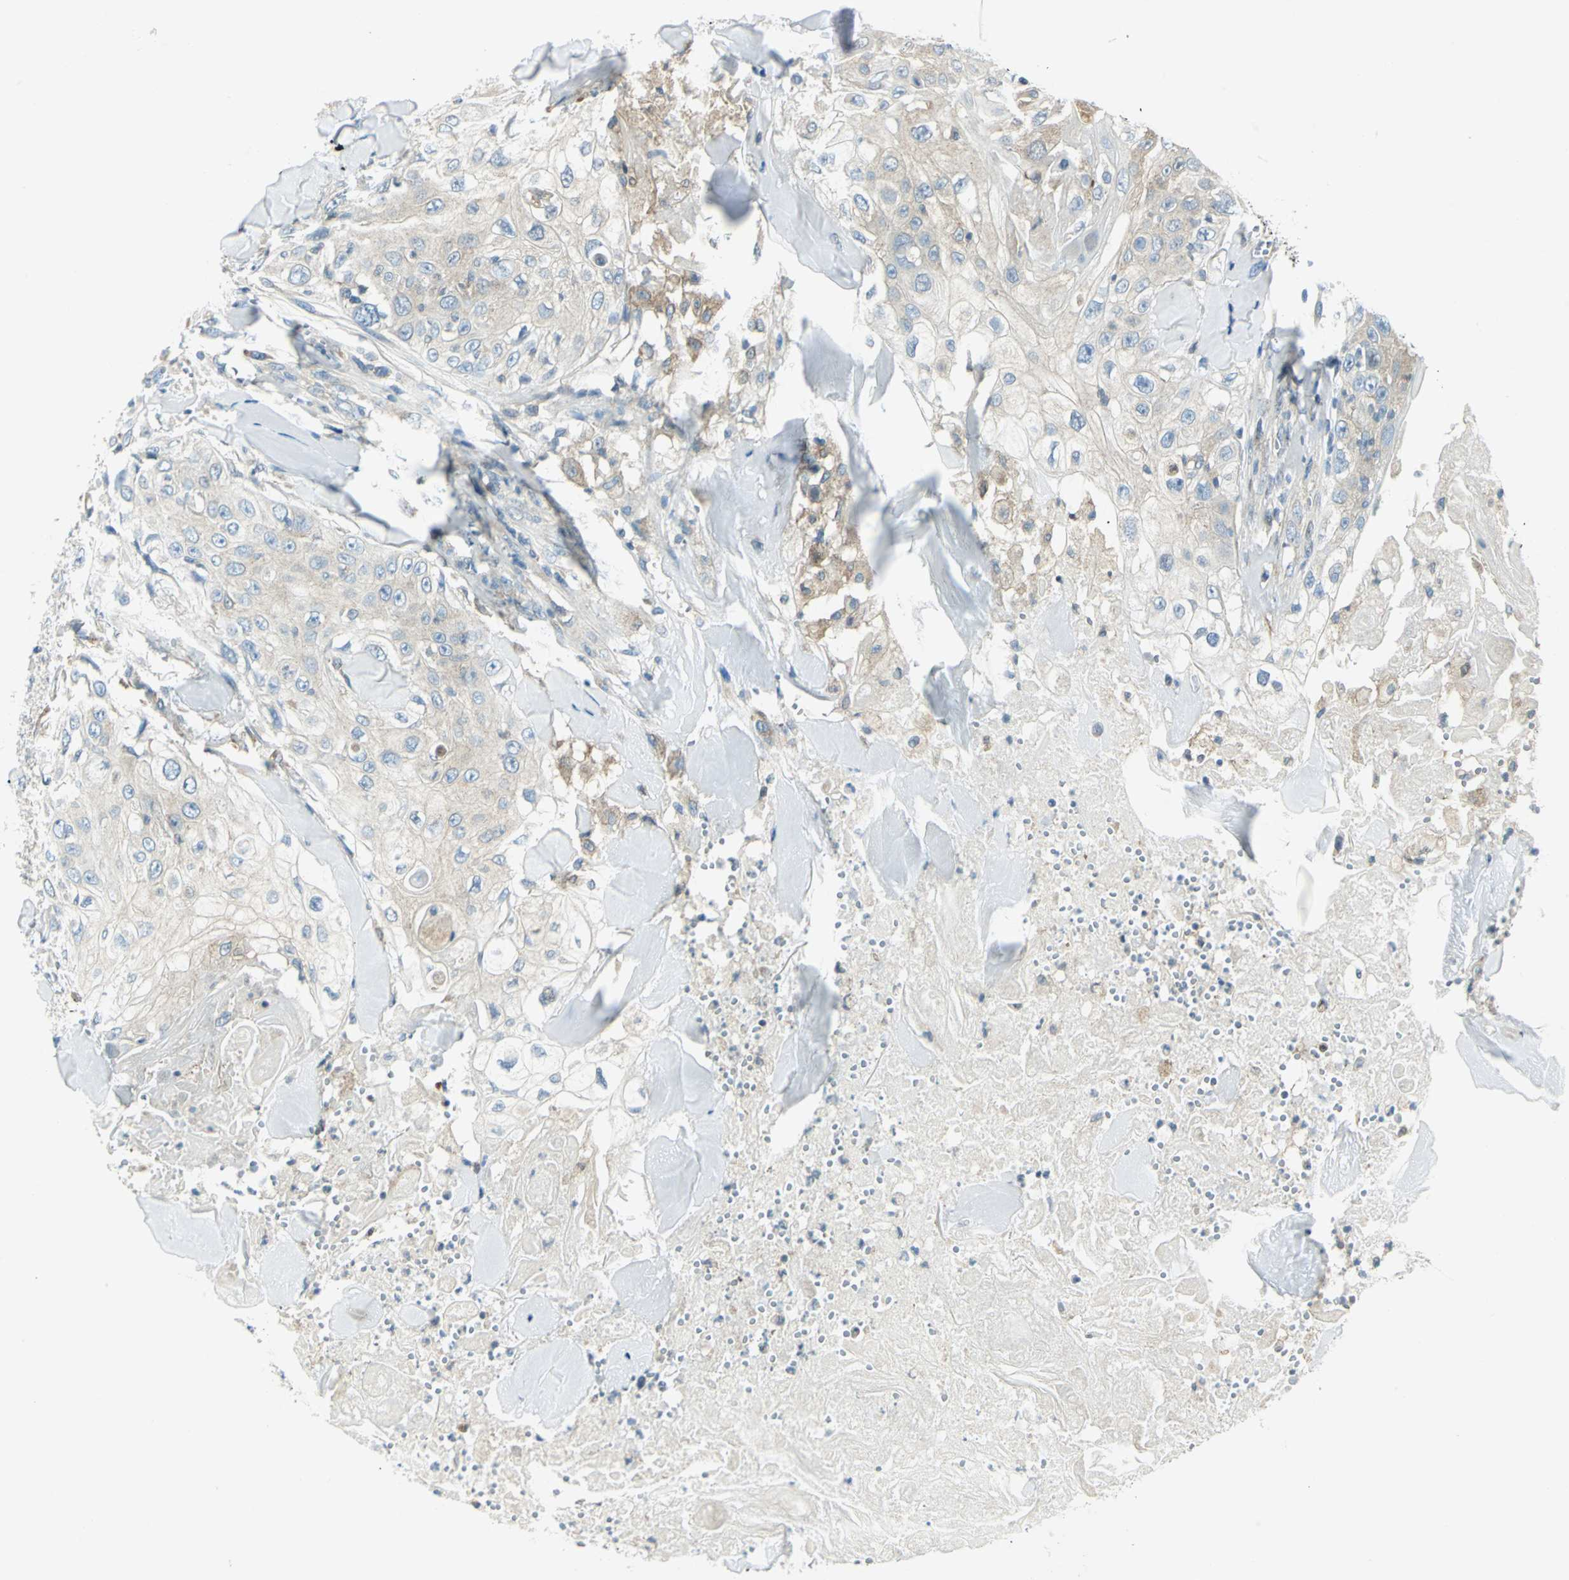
{"staining": {"intensity": "weak", "quantity": "25%-75%", "location": "cytoplasmic/membranous"}, "tissue": "skin cancer", "cell_type": "Tumor cells", "image_type": "cancer", "snomed": [{"axis": "morphology", "description": "Squamous cell carcinoma, NOS"}, {"axis": "topography", "description": "Skin"}], "caption": "Tumor cells display low levels of weak cytoplasmic/membranous positivity in about 25%-75% of cells in human squamous cell carcinoma (skin).", "gene": "ALDOA", "patient": {"sex": "male", "age": 86}}